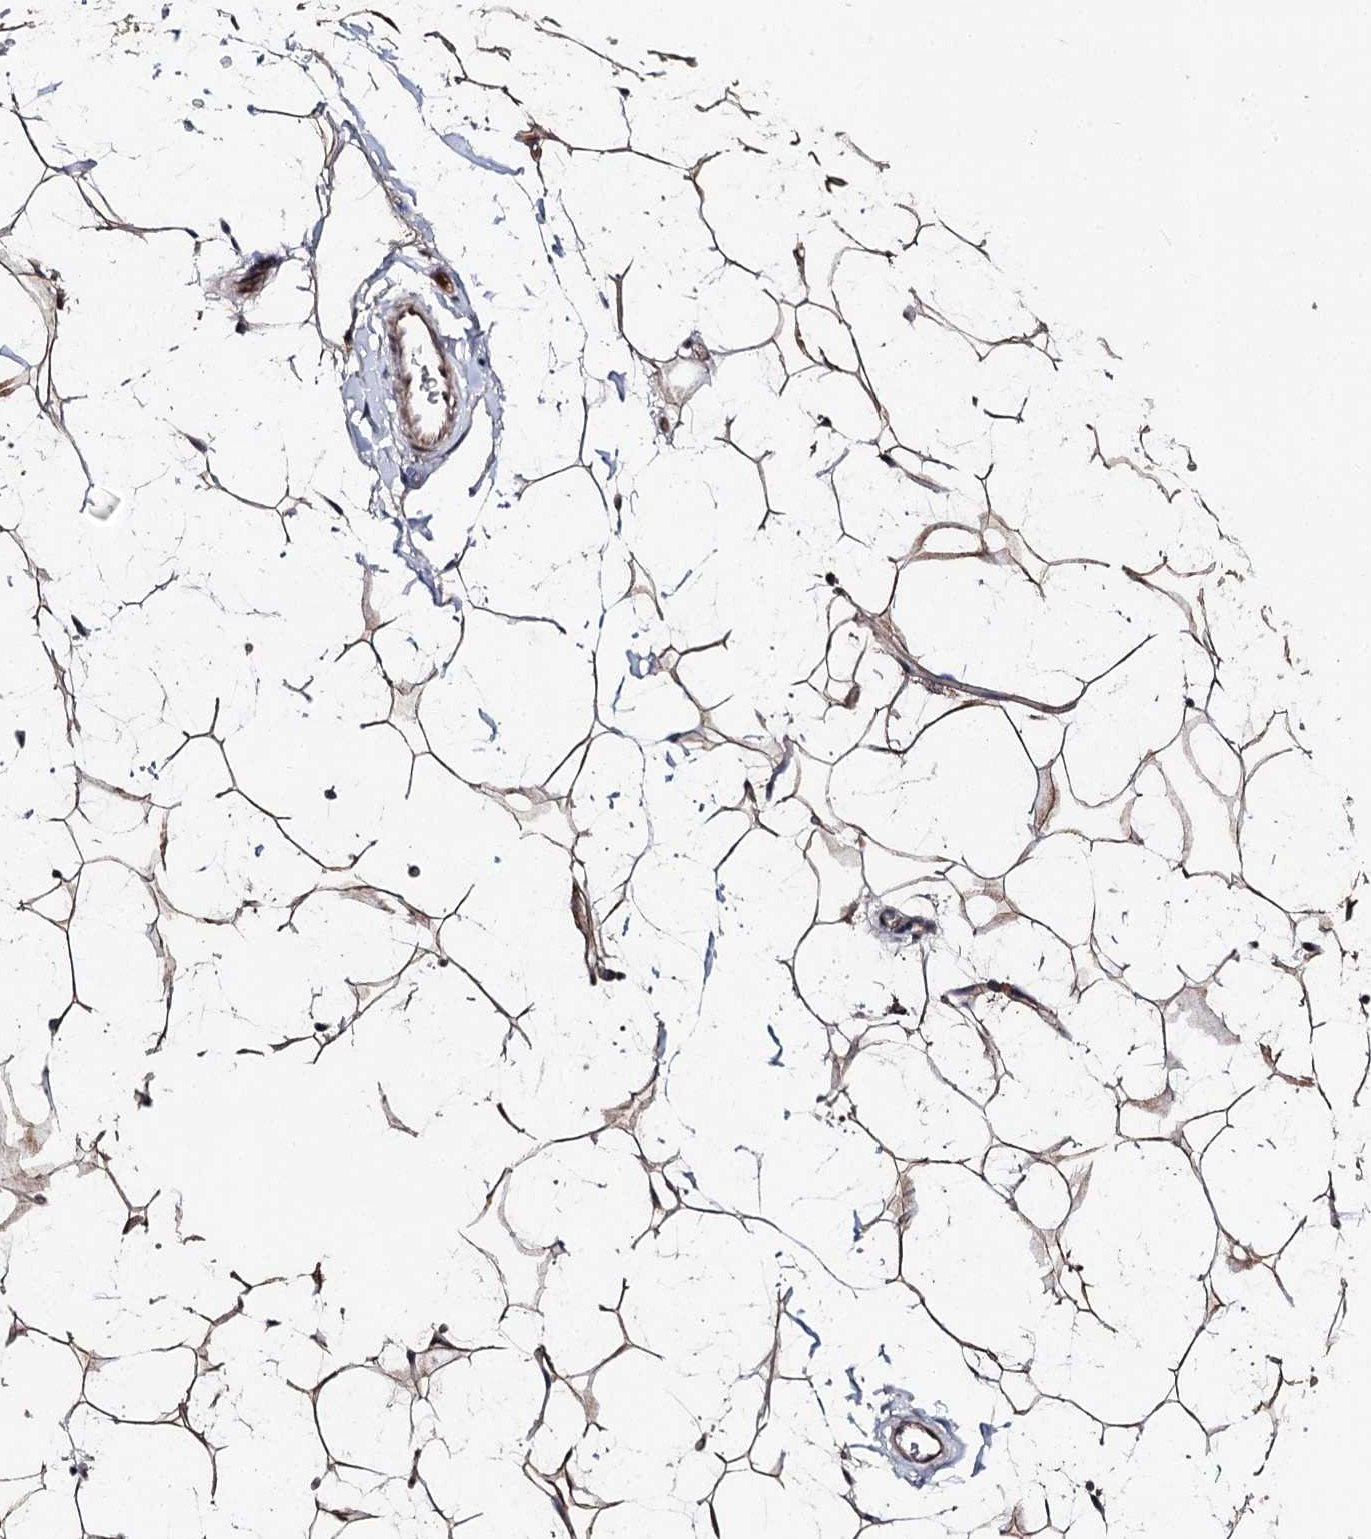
{"staining": {"intensity": "moderate", "quantity": ">75%", "location": "cytoplasmic/membranous"}, "tissue": "adipose tissue", "cell_type": "Adipocytes", "image_type": "normal", "snomed": [{"axis": "morphology", "description": "Normal tissue, NOS"}, {"axis": "topography", "description": "Breast"}], "caption": "Protein staining by IHC reveals moderate cytoplasmic/membranous staining in approximately >75% of adipocytes in unremarkable adipose tissue.", "gene": "MSANTD2", "patient": {"sex": "female", "age": 26}}